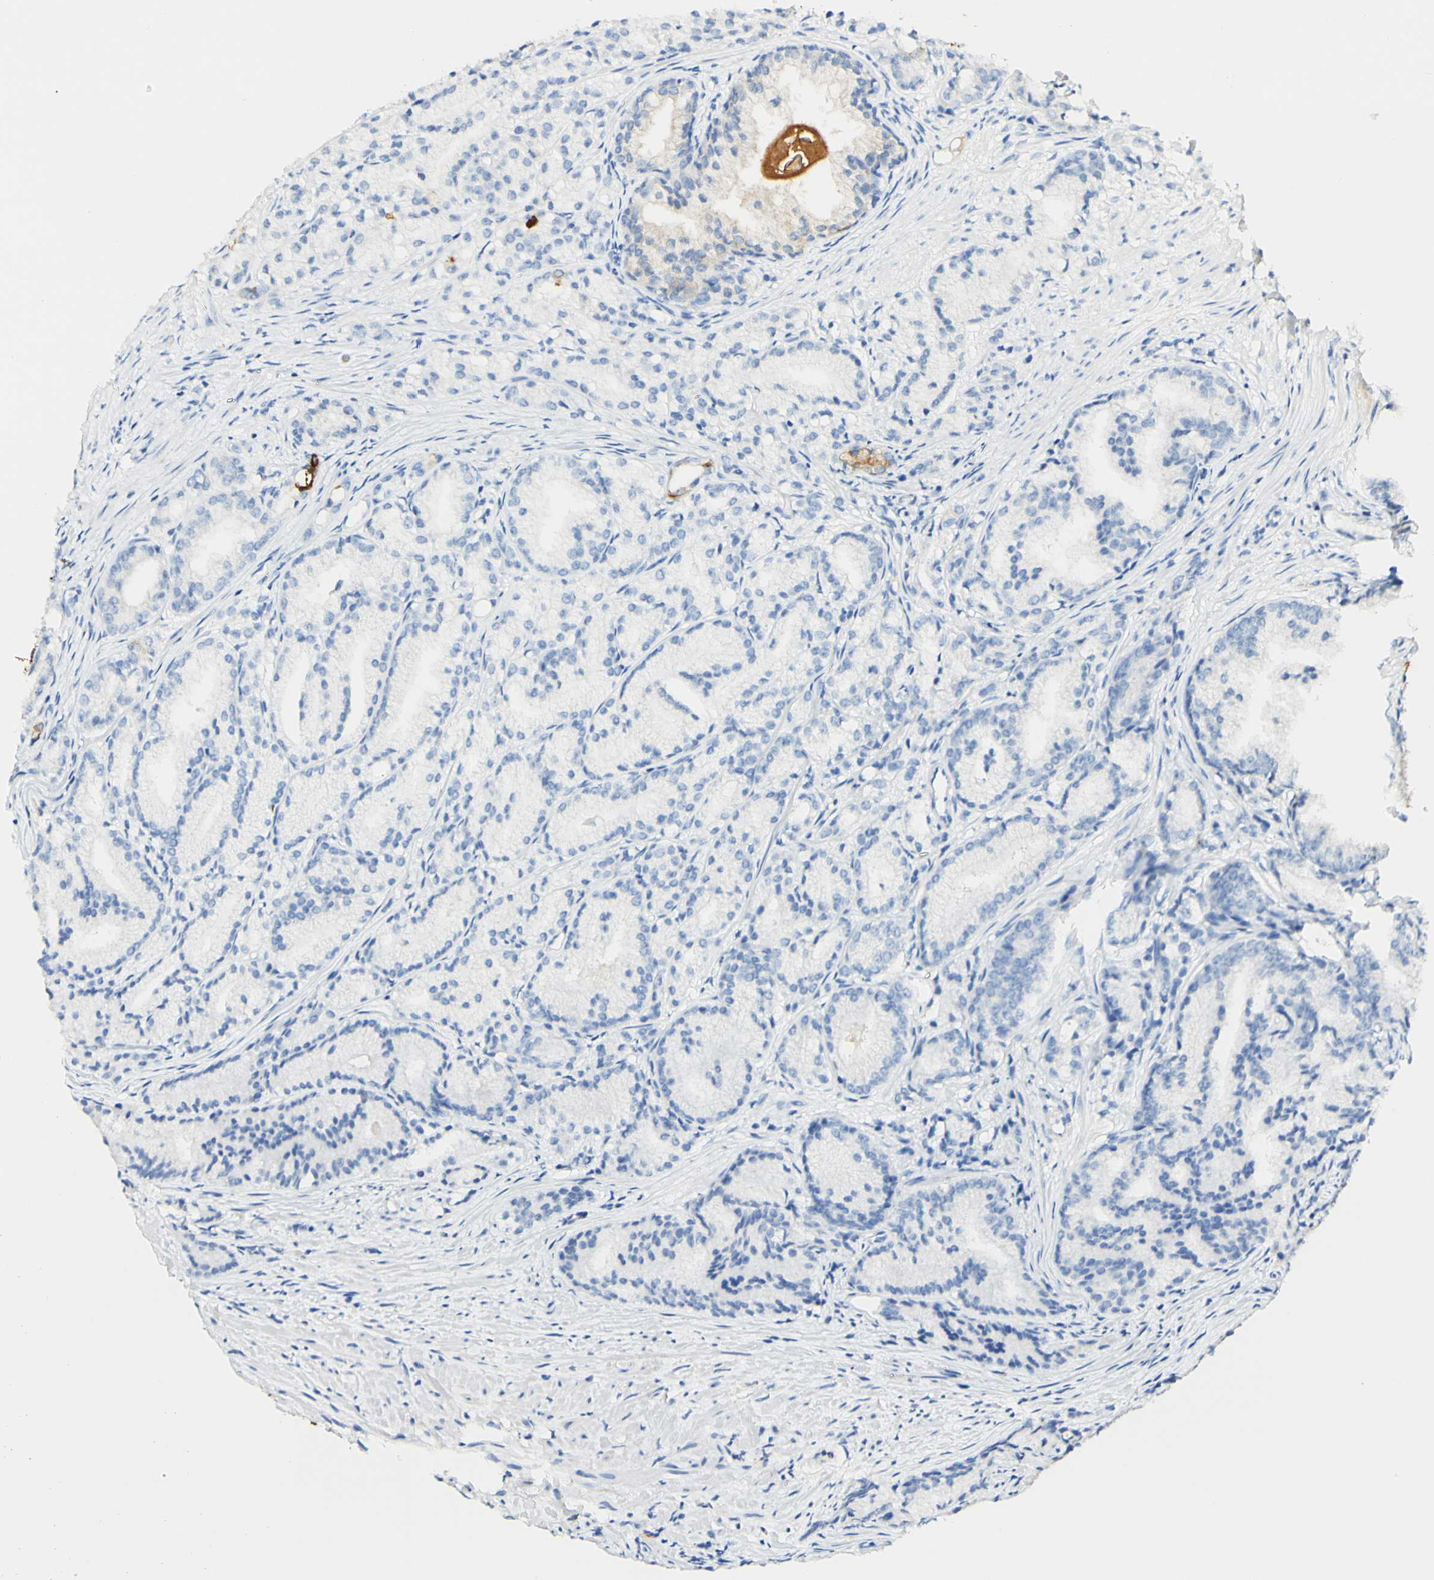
{"staining": {"intensity": "negative", "quantity": "none", "location": "none"}, "tissue": "prostate cancer", "cell_type": "Tumor cells", "image_type": "cancer", "snomed": [{"axis": "morphology", "description": "Adenocarcinoma, Low grade"}, {"axis": "topography", "description": "Prostate"}], "caption": "DAB (3,3'-diaminobenzidine) immunohistochemical staining of human prostate cancer (low-grade adenocarcinoma) reveals no significant staining in tumor cells.", "gene": "PIGR", "patient": {"sex": "male", "age": 72}}